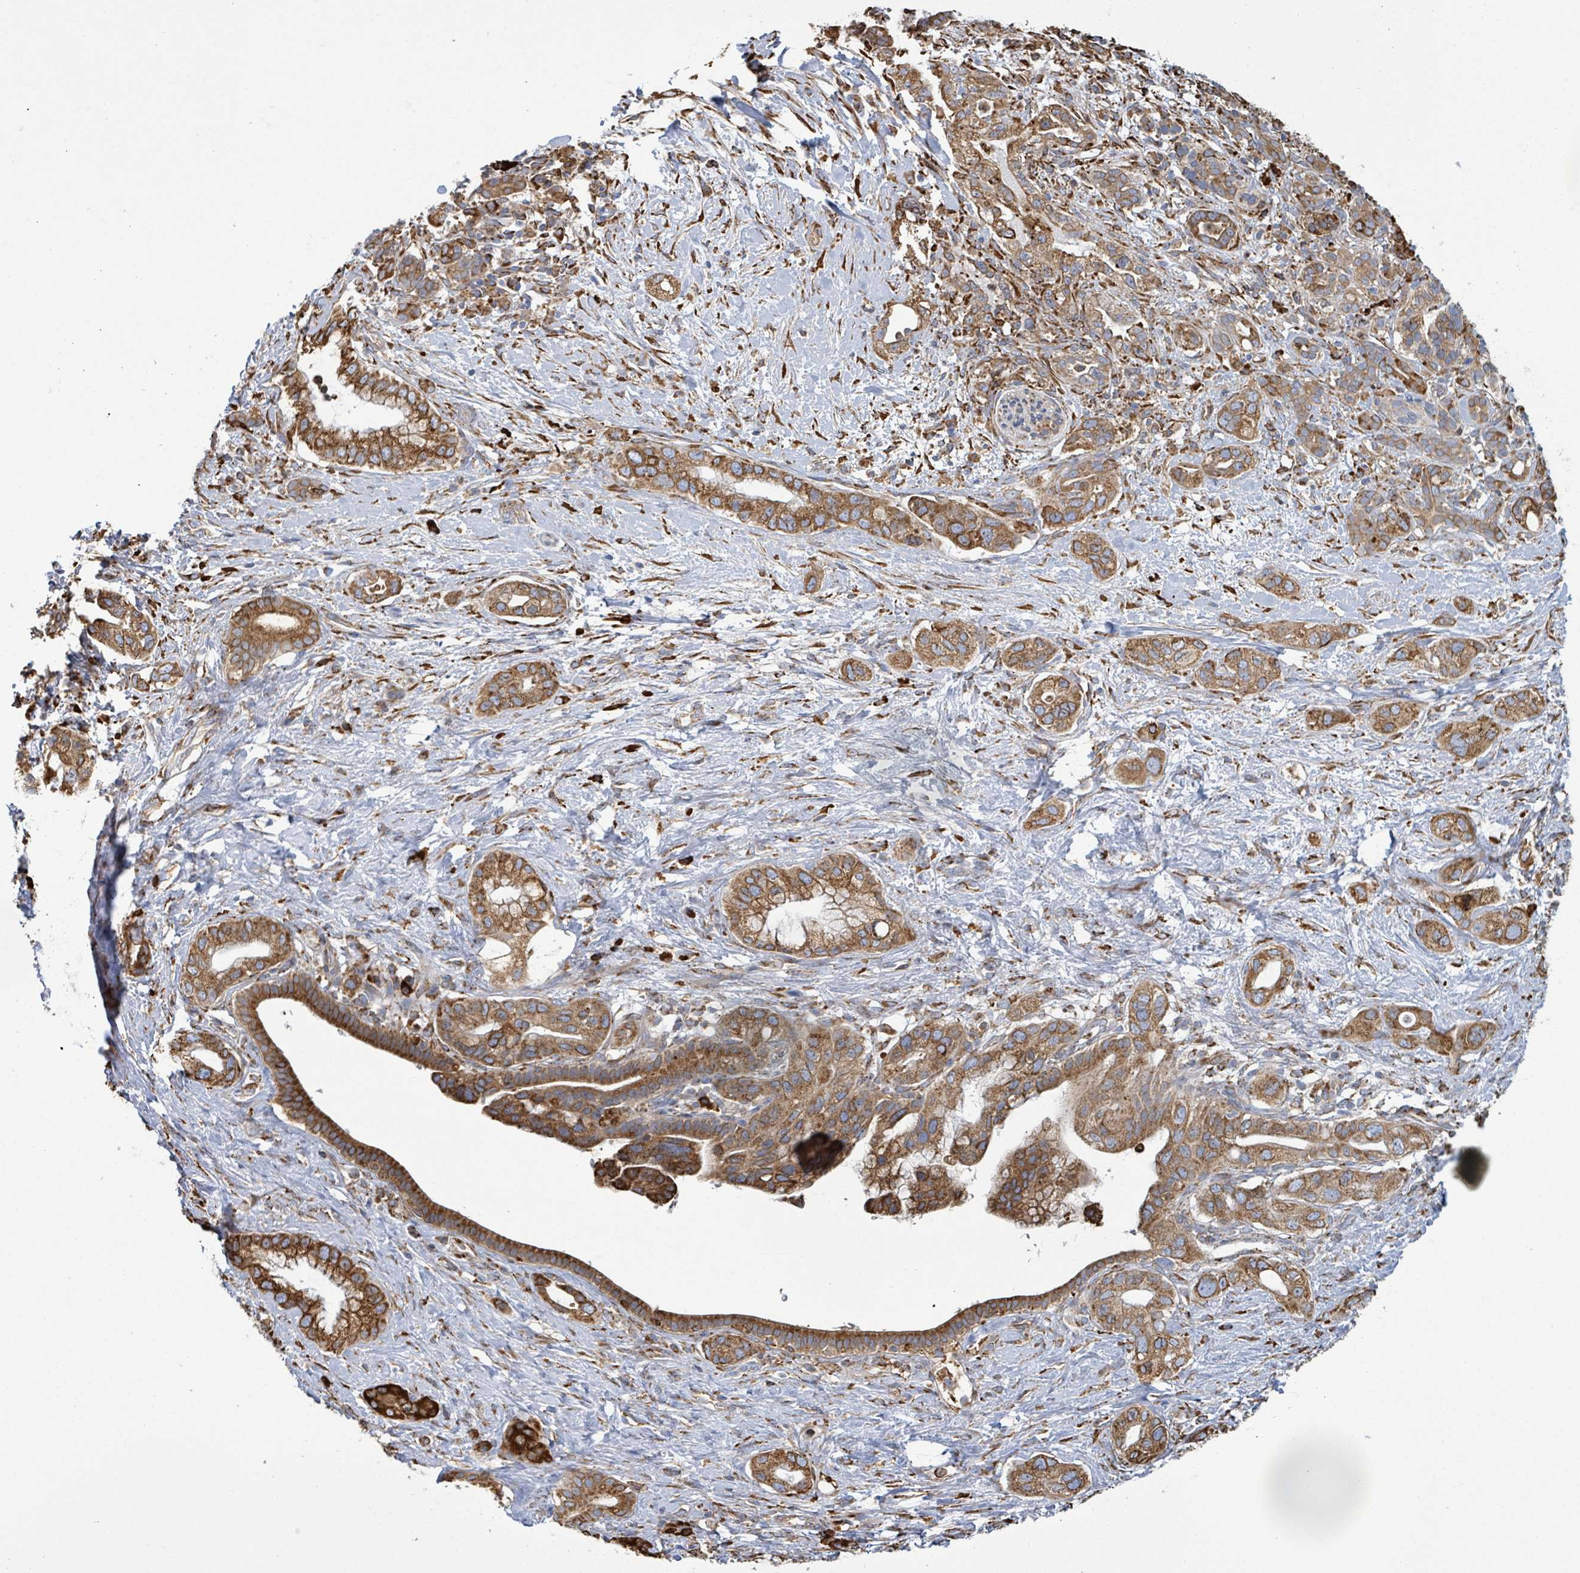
{"staining": {"intensity": "moderate", "quantity": ">75%", "location": "cytoplasmic/membranous"}, "tissue": "pancreatic cancer", "cell_type": "Tumor cells", "image_type": "cancer", "snomed": [{"axis": "morphology", "description": "Adenocarcinoma, NOS"}, {"axis": "topography", "description": "Pancreas"}], "caption": "Approximately >75% of tumor cells in pancreatic adenocarcinoma show moderate cytoplasmic/membranous protein positivity as visualized by brown immunohistochemical staining.", "gene": "RFPL4A", "patient": {"sex": "male", "age": 44}}